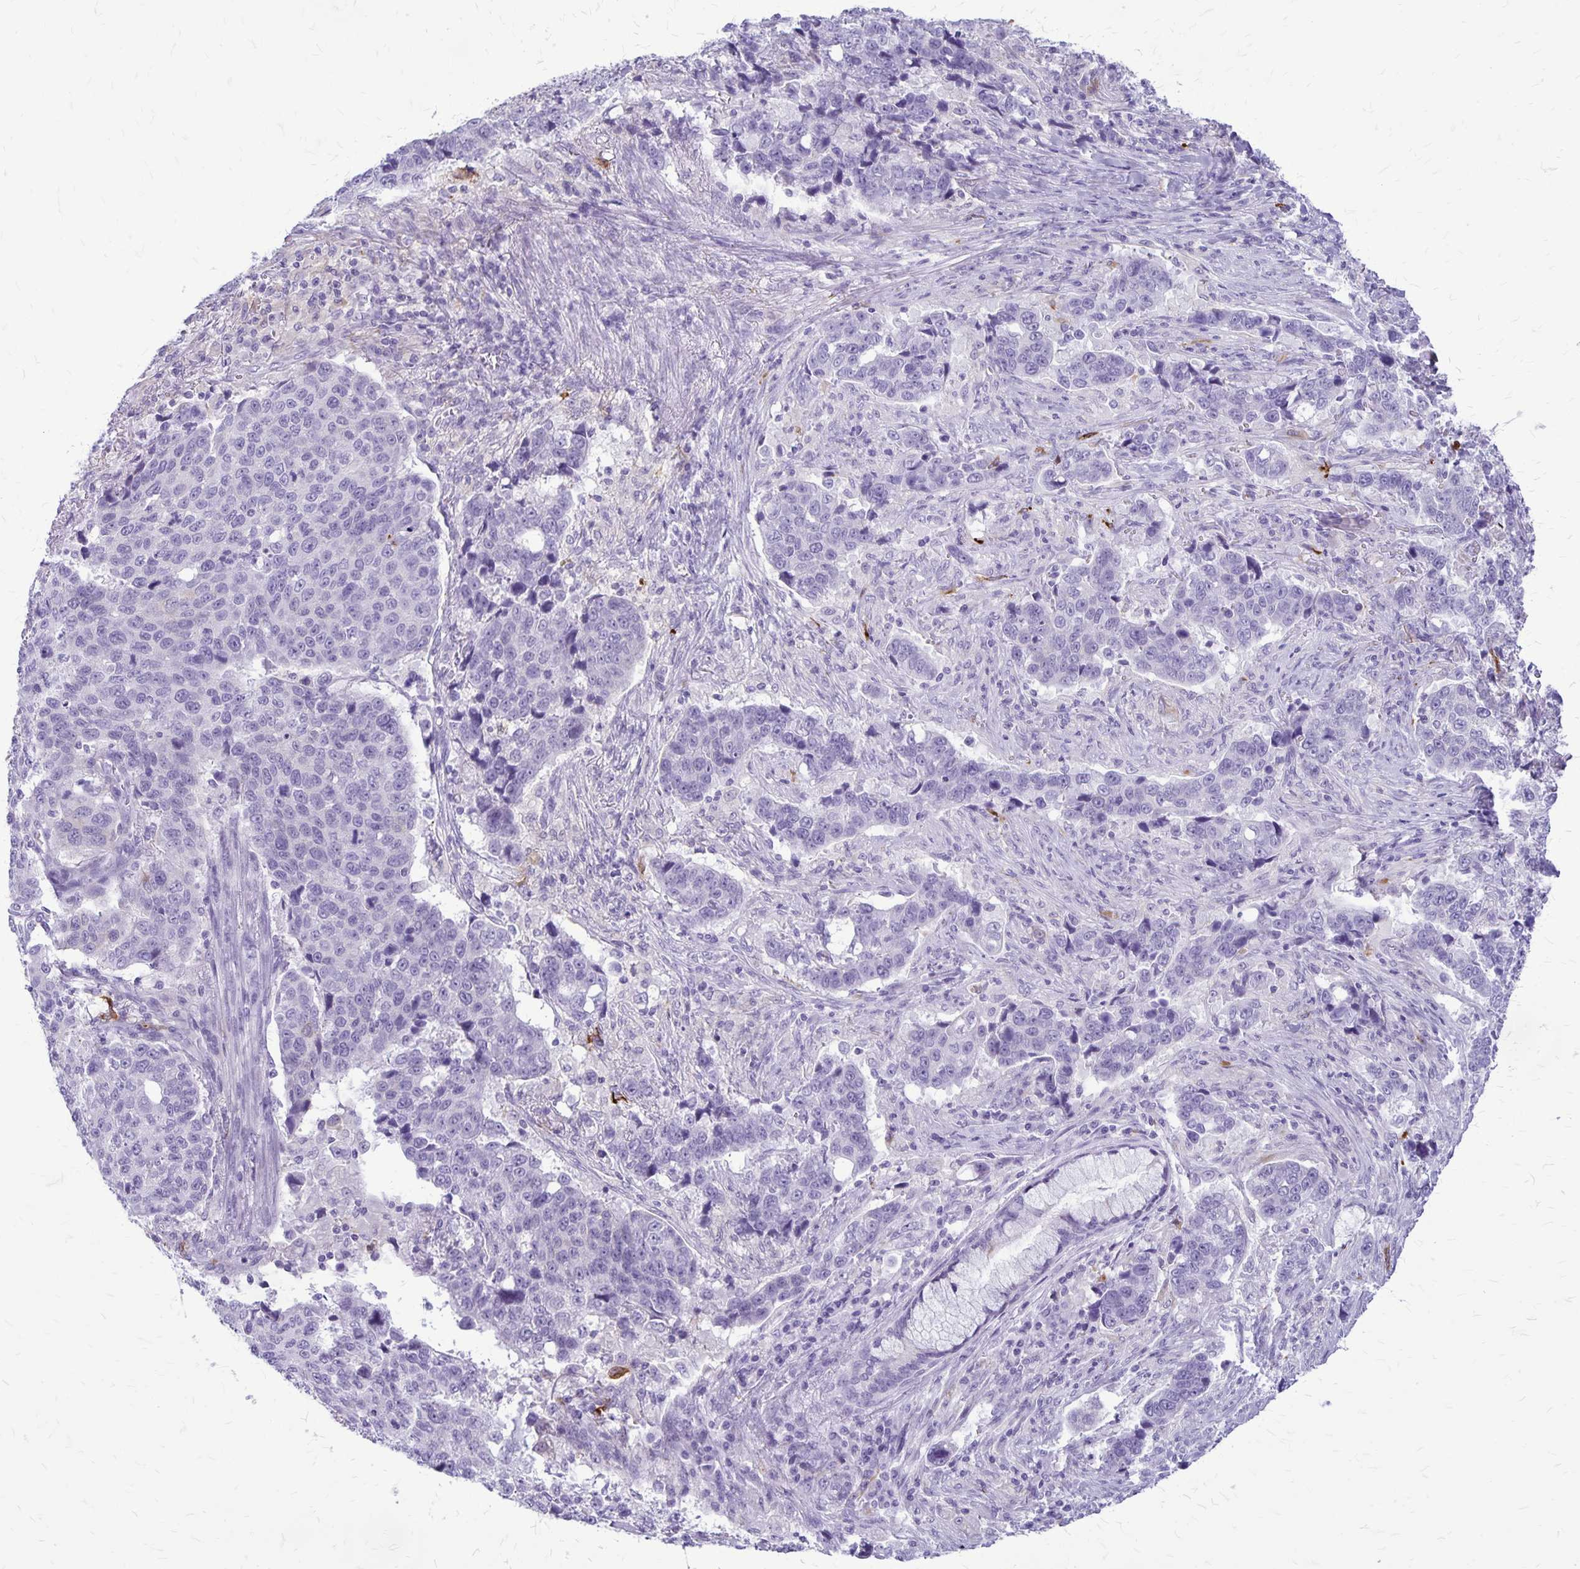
{"staining": {"intensity": "negative", "quantity": "none", "location": "none"}, "tissue": "lung cancer", "cell_type": "Tumor cells", "image_type": "cancer", "snomed": [{"axis": "morphology", "description": "Squamous cell carcinoma, NOS"}, {"axis": "topography", "description": "Lymph node"}, {"axis": "topography", "description": "Lung"}], "caption": "The immunohistochemistry (IHC) micrograph has no significant positivity in tumor cells of lung cancer tissue.", "gene": "RTN1", "patient": {"sex": "male", "age": 61}}